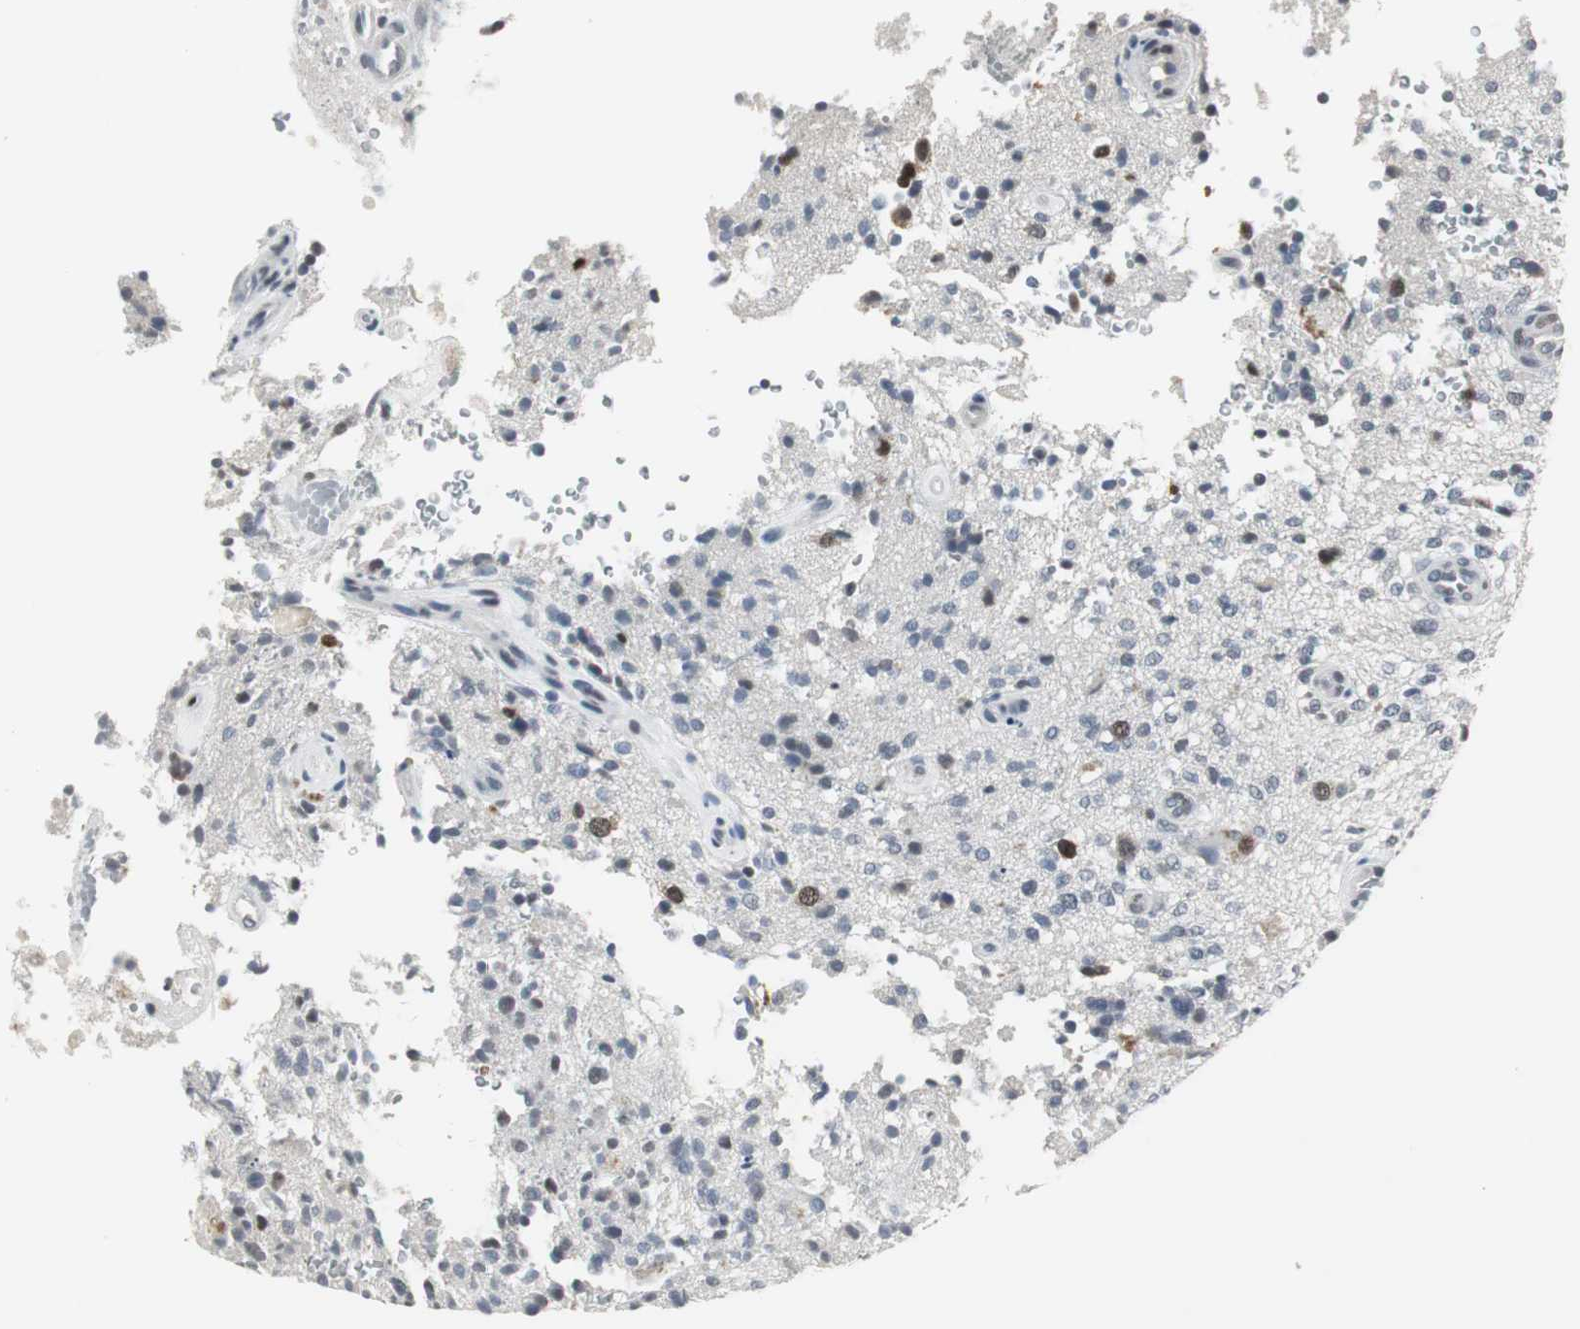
{"staining": {"intensity": "strong", "quantity": "<25%", "location": "nuclear"}, "tissue": "glioma", "cell_type": "Tumor cells", "image_type": "cancer", "snomed": [{"axis": "morphology", "description": "Normal tissue, NOS"}, {"axis": "morphology", "description": "Glioma, malignant, High grade"}, {"axis": "topography", "description": "Cerebral cortex"}], "caption": "Immunohistochemistry of glioma displays medium levels of strong nuclear staining in about <25% of tumor cells. Immunohistochemistry (ihc) stains the protein in brown and the nuclei are stained blue.", "gene": "ELK1", "patient": {"sex": "male", "age": 75}}